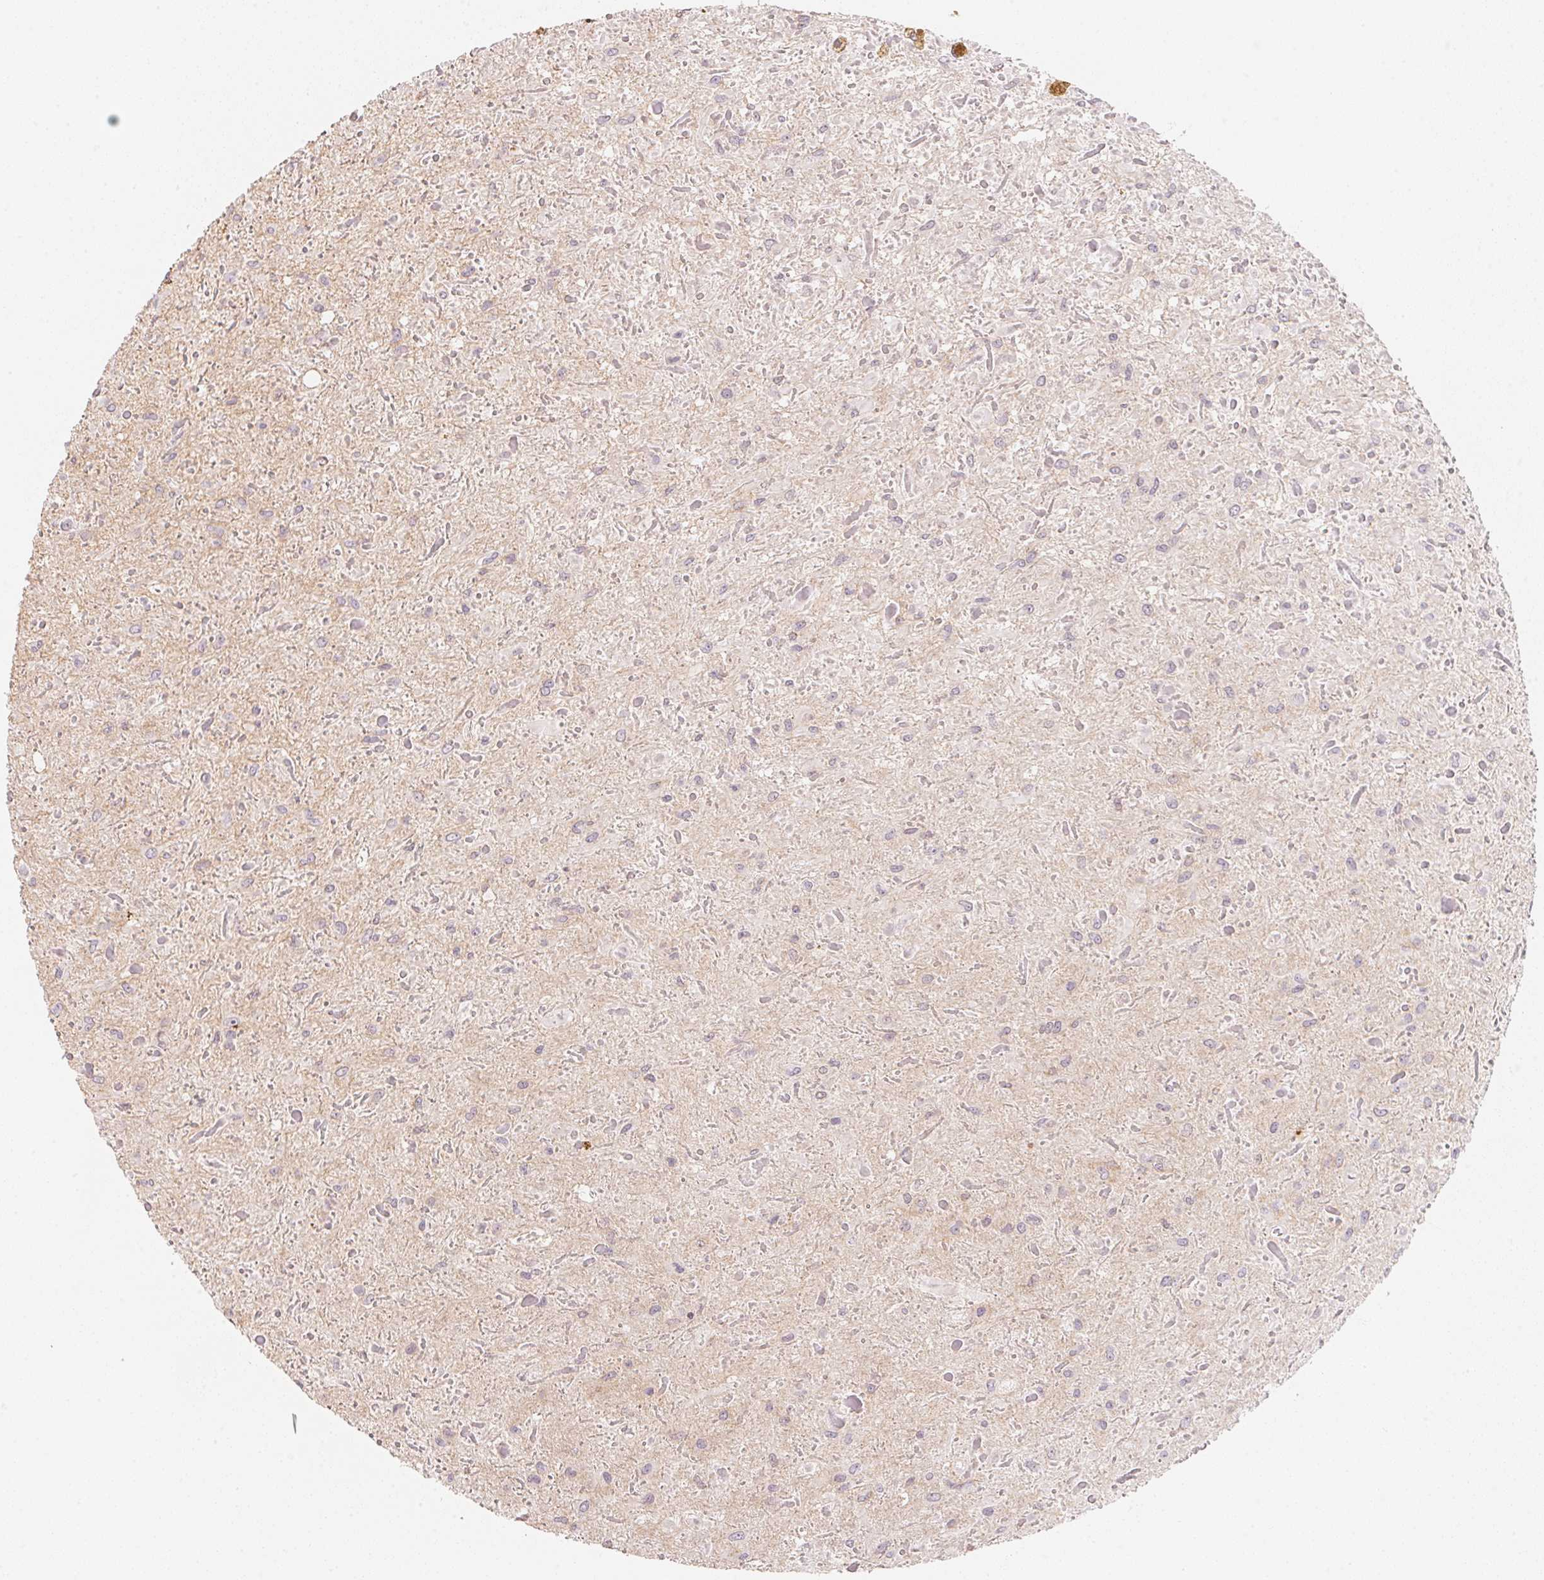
{"staining": {"intensity": "negative", "quantity": "none", "location": "none"}, "tissue": "glioma", "cell_type": "Tumor cells", "image_type": "cancer", "snomed": [{"axis": "morphology", "description": "Glioma, malignant, Low grade"}, {"axis": "topography", "description": "Cerebellum"}], "caption": "Immunohistochemistry (IHC) photomicrograph of malignant glioma (low-grade) stained for a protein (brown), which demonstrates no expression in tumor cells.", "gene": "ANKRD31", "patient": {"sex": "female", "age": 14}}